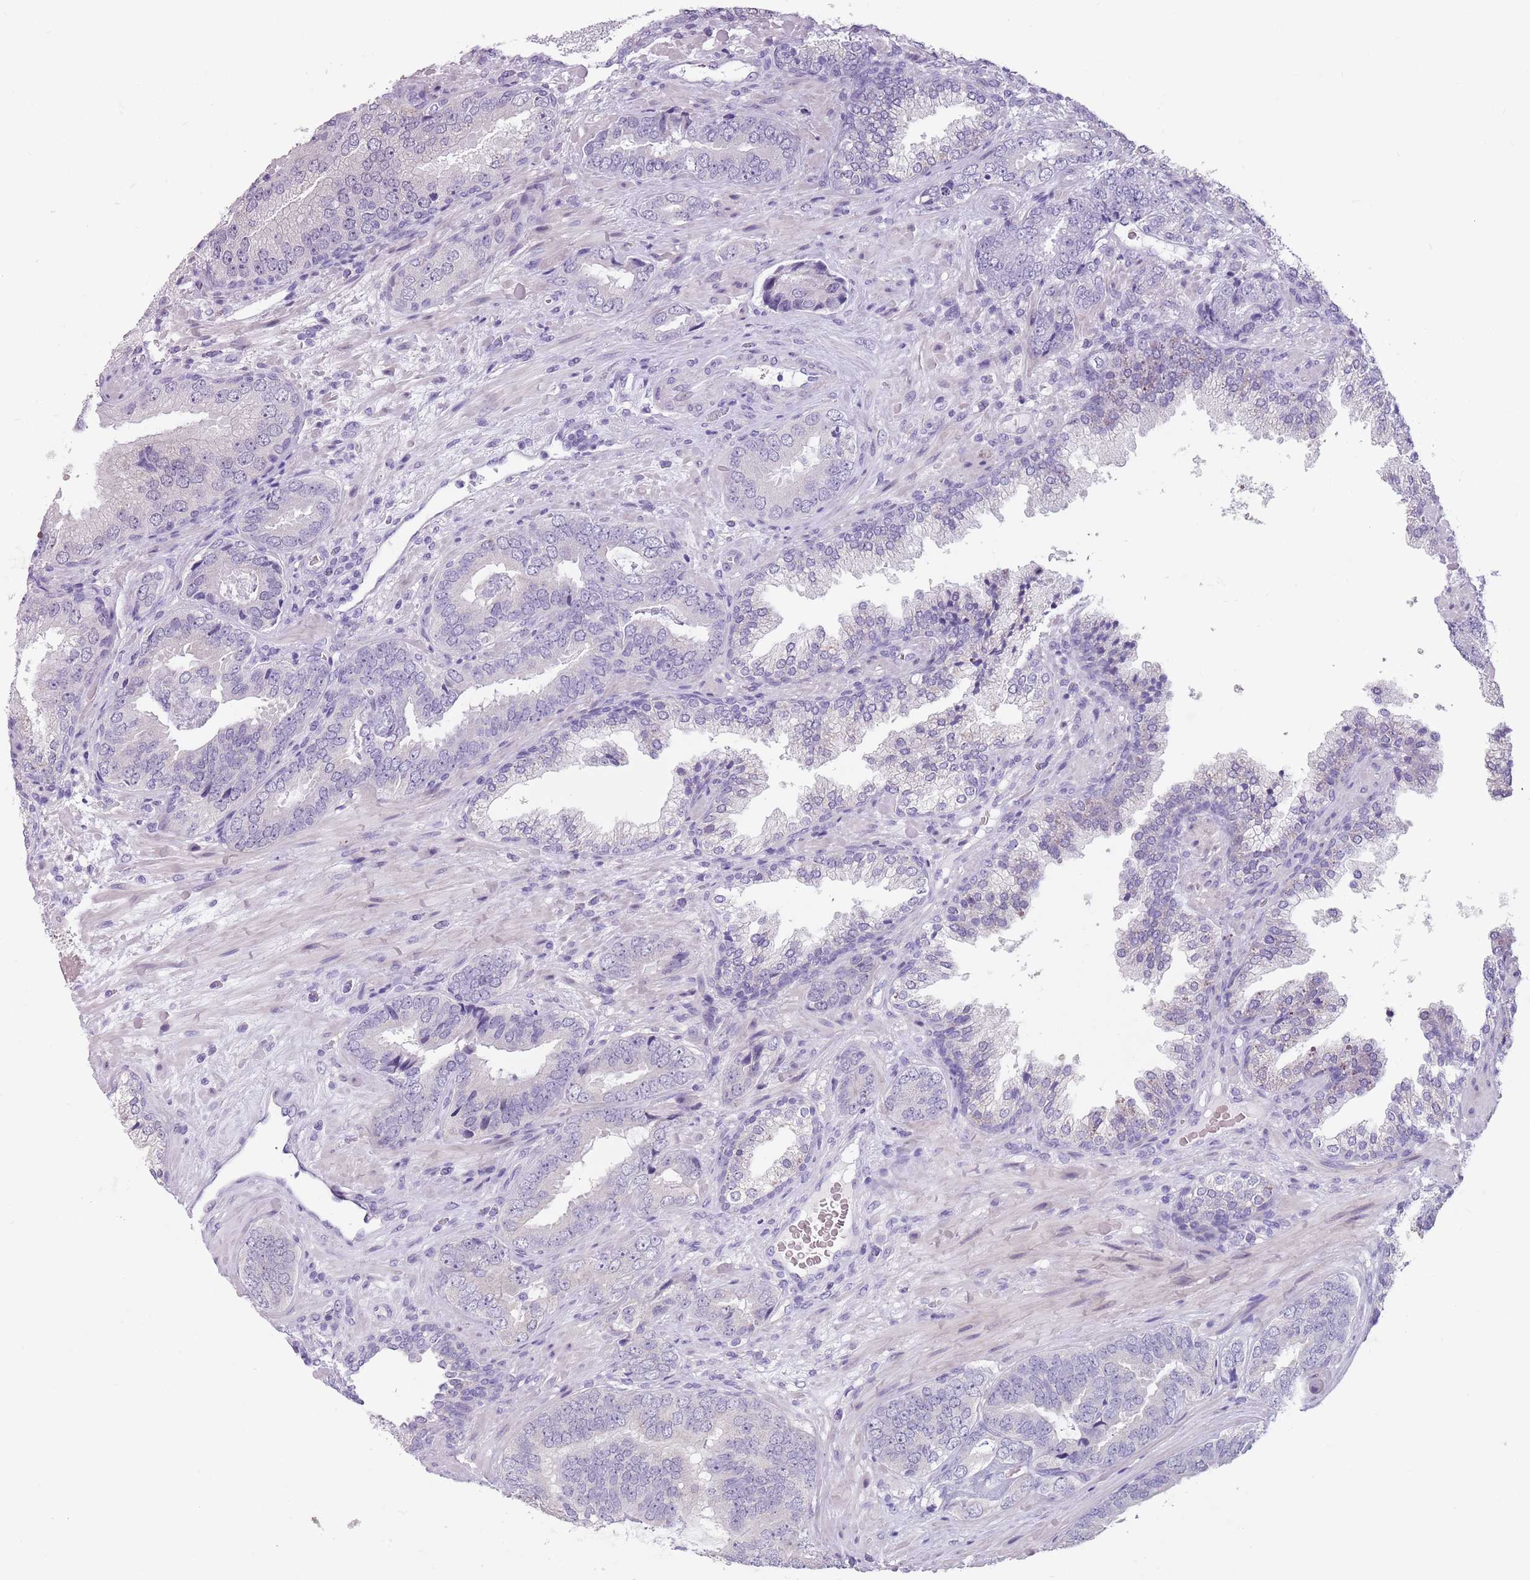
{"staining": {"intensity": "negative", "quantity": "none", "location": "none"}, "tissue": "prostate cancer", "cell_type": "Tumor cells", "image_type": "cancer", "snomed": [{"axis": "morphology", "description": "Adenocarcinoma, High grade"}, {"axis": "topography", "description": "Prostate"}], "caption": "Micrograph shows no significant protein expression in tumor cells of prostate cancer (adenocarcinoma (high-grade)).", "gene": "SPESP1", "patient": {"sex": "male", "age": 71}}